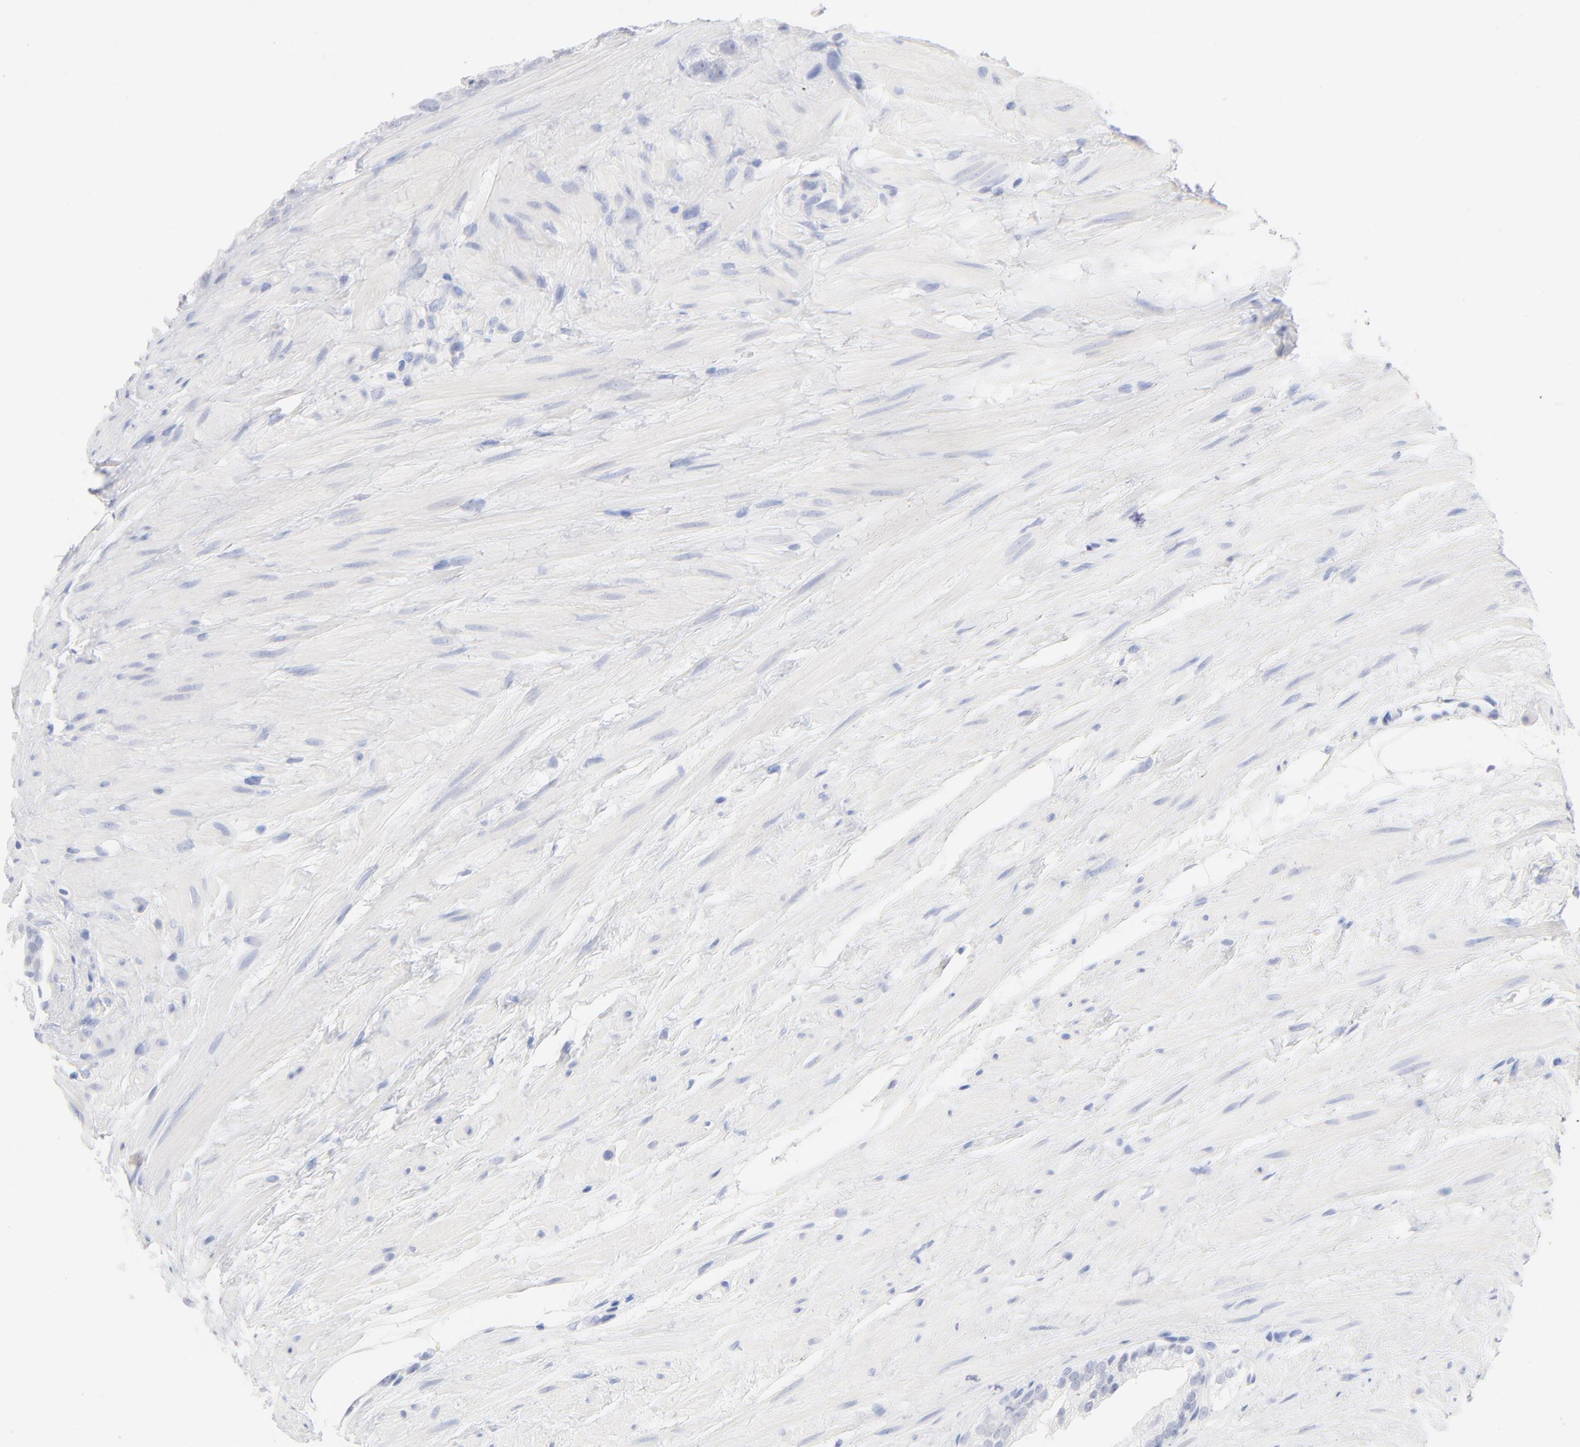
{"staining": {"intensity": "negative", "quantity": "none", "location": "none"}, "tissue": "prostate cancer", "cell_type": "Tumor cells", "image_type": "cancer", "snomed": [{"axis": "morphology", "description": "Adenocarcinoma, Low grade"}, {"axis": "topography", "description": "Prostate"}], "caption": "The micrograph shows no significant expression in tumor cells of prostate cancer (low-grade adenocarcinoma).", "gene": "ONECUT1", "patient": {"sex": "male", "age": 69}}